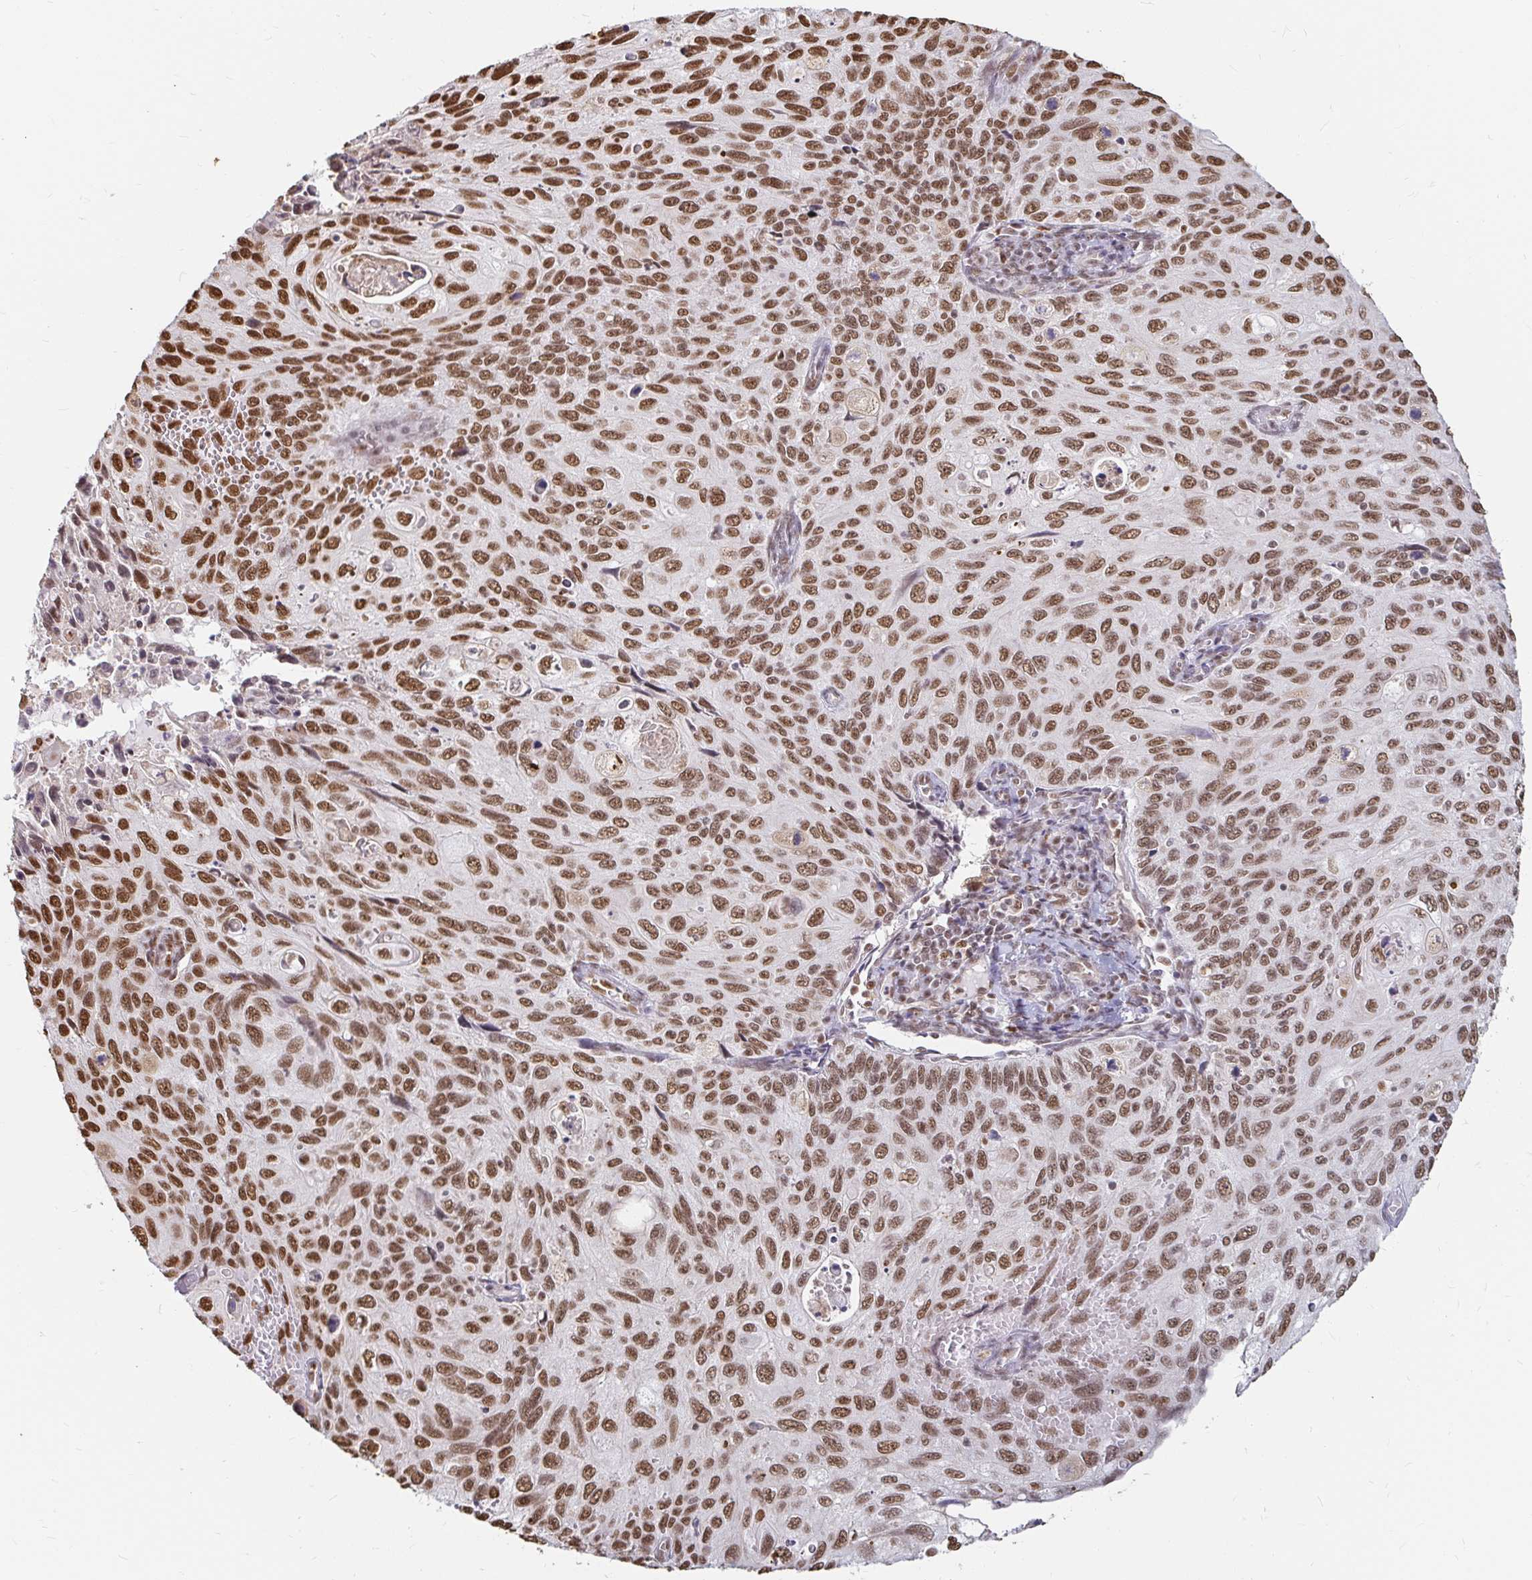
{"staining": {"intensity": "strong", "quantity": ">75%", "location": "nuclear"}, "tissue": "cervical cancer", "cell_type": "Tumor cells", "image_type": "cancer", "snomed": [{"axis": "morphology", "description": "Squamous cell carcinoma, NOS"}, {"axis": "topography", "description": "Cervix"}], "caption": "Immunohistochemistry (IHC) (DAB) staining of cervical cancer shows strong nuclear protein expression in approximately >75% of tumor cells.", "gene": "HNRNPU", "patient": {"sex": "female", "age": 70}}